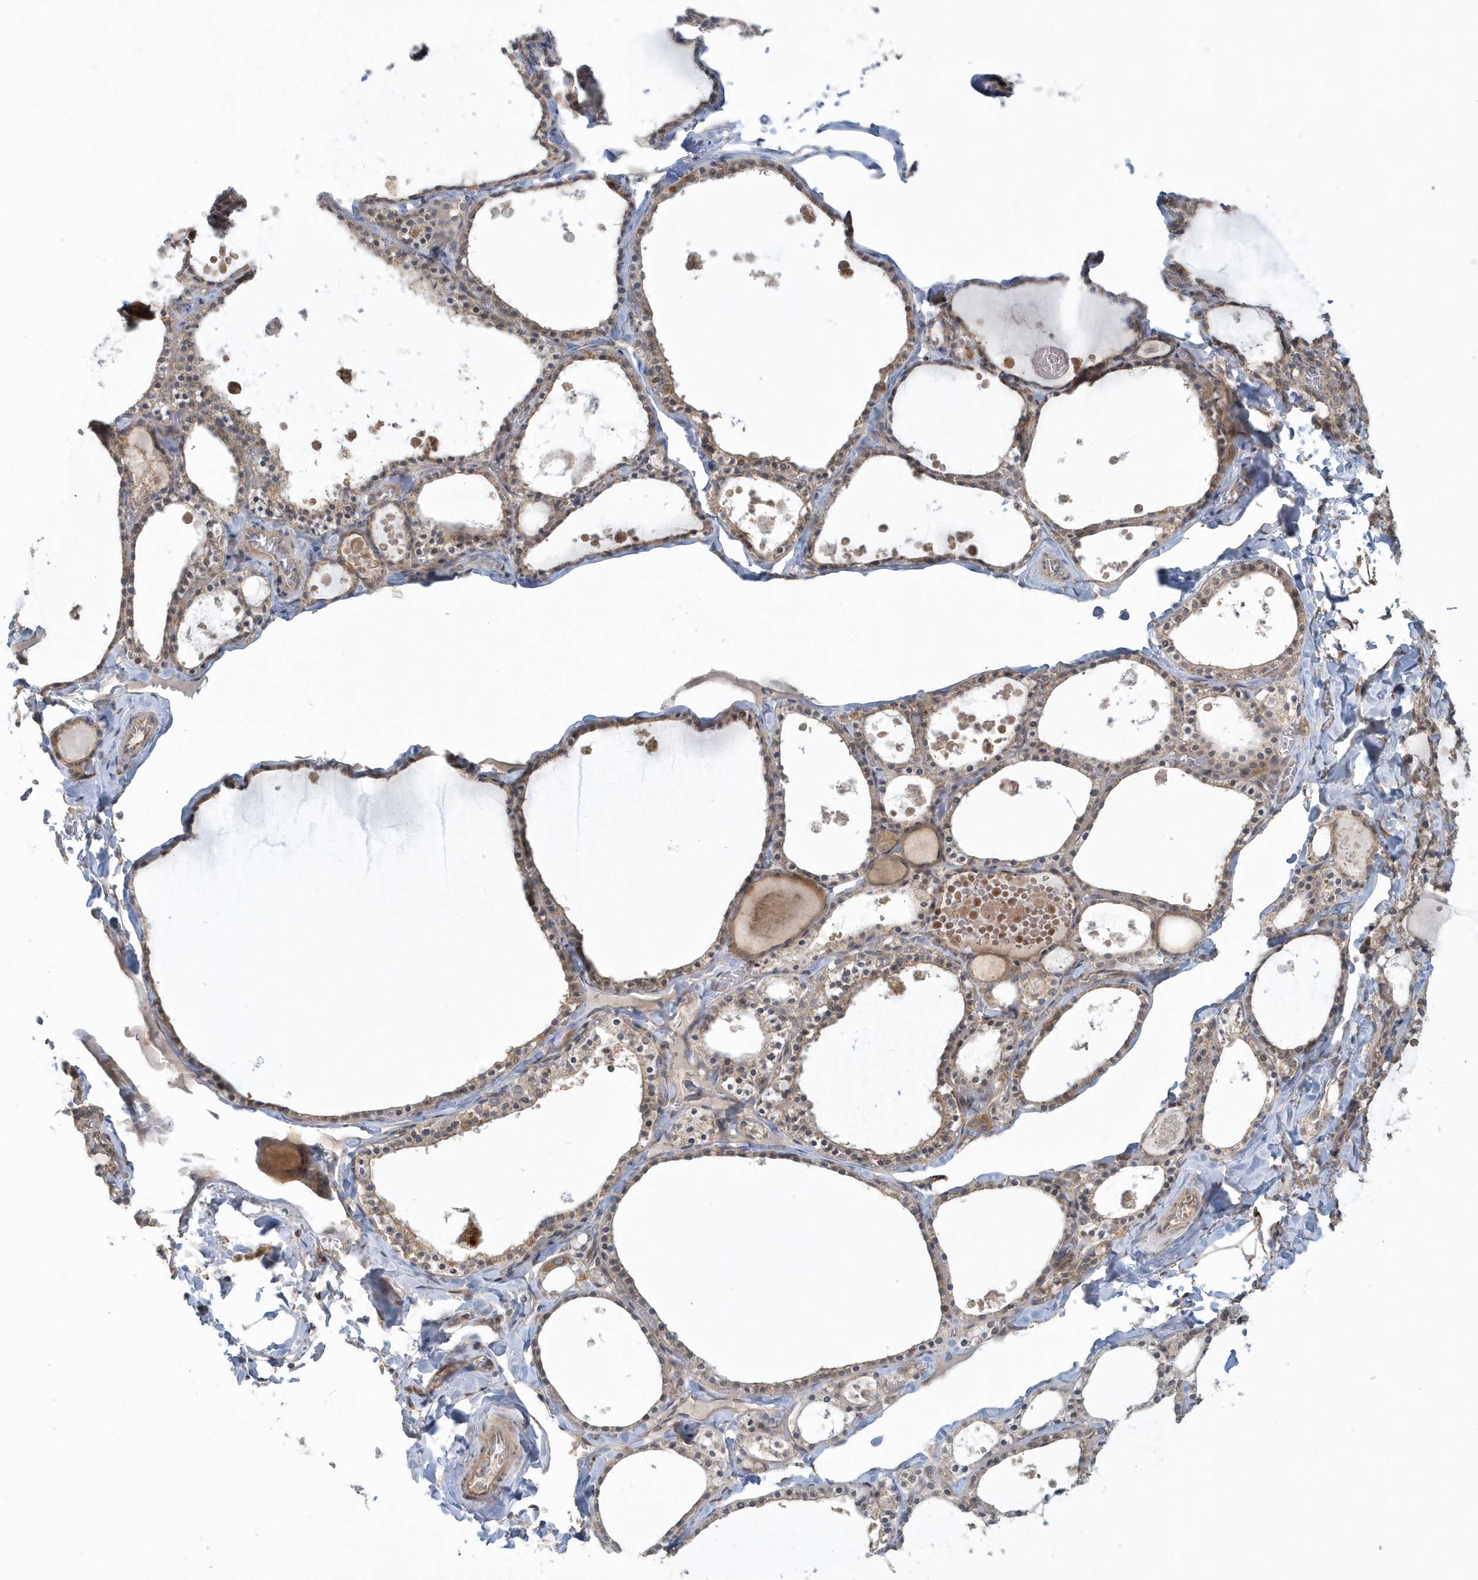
{"staining": {"intensity": "weak", "quantity": "25%-75%", "location": "cytoplasmic/membranous"}, "tissue": "thyroid gland", "cell_type": "Glandular cells", "image_type": "normal", "snomed": [{"axis": "morphology", "description": "Normal tissue, NOS"}, {"axis": "topography", "description": "Thyroid gland"}], "caption": "Unremarkable thyroid gland shows weak cytoplasmic/membranous positivity in about 25%-75% of glandular cells.", "gene": "THG1L", "patient": {"sex": "male", "age": 56}}